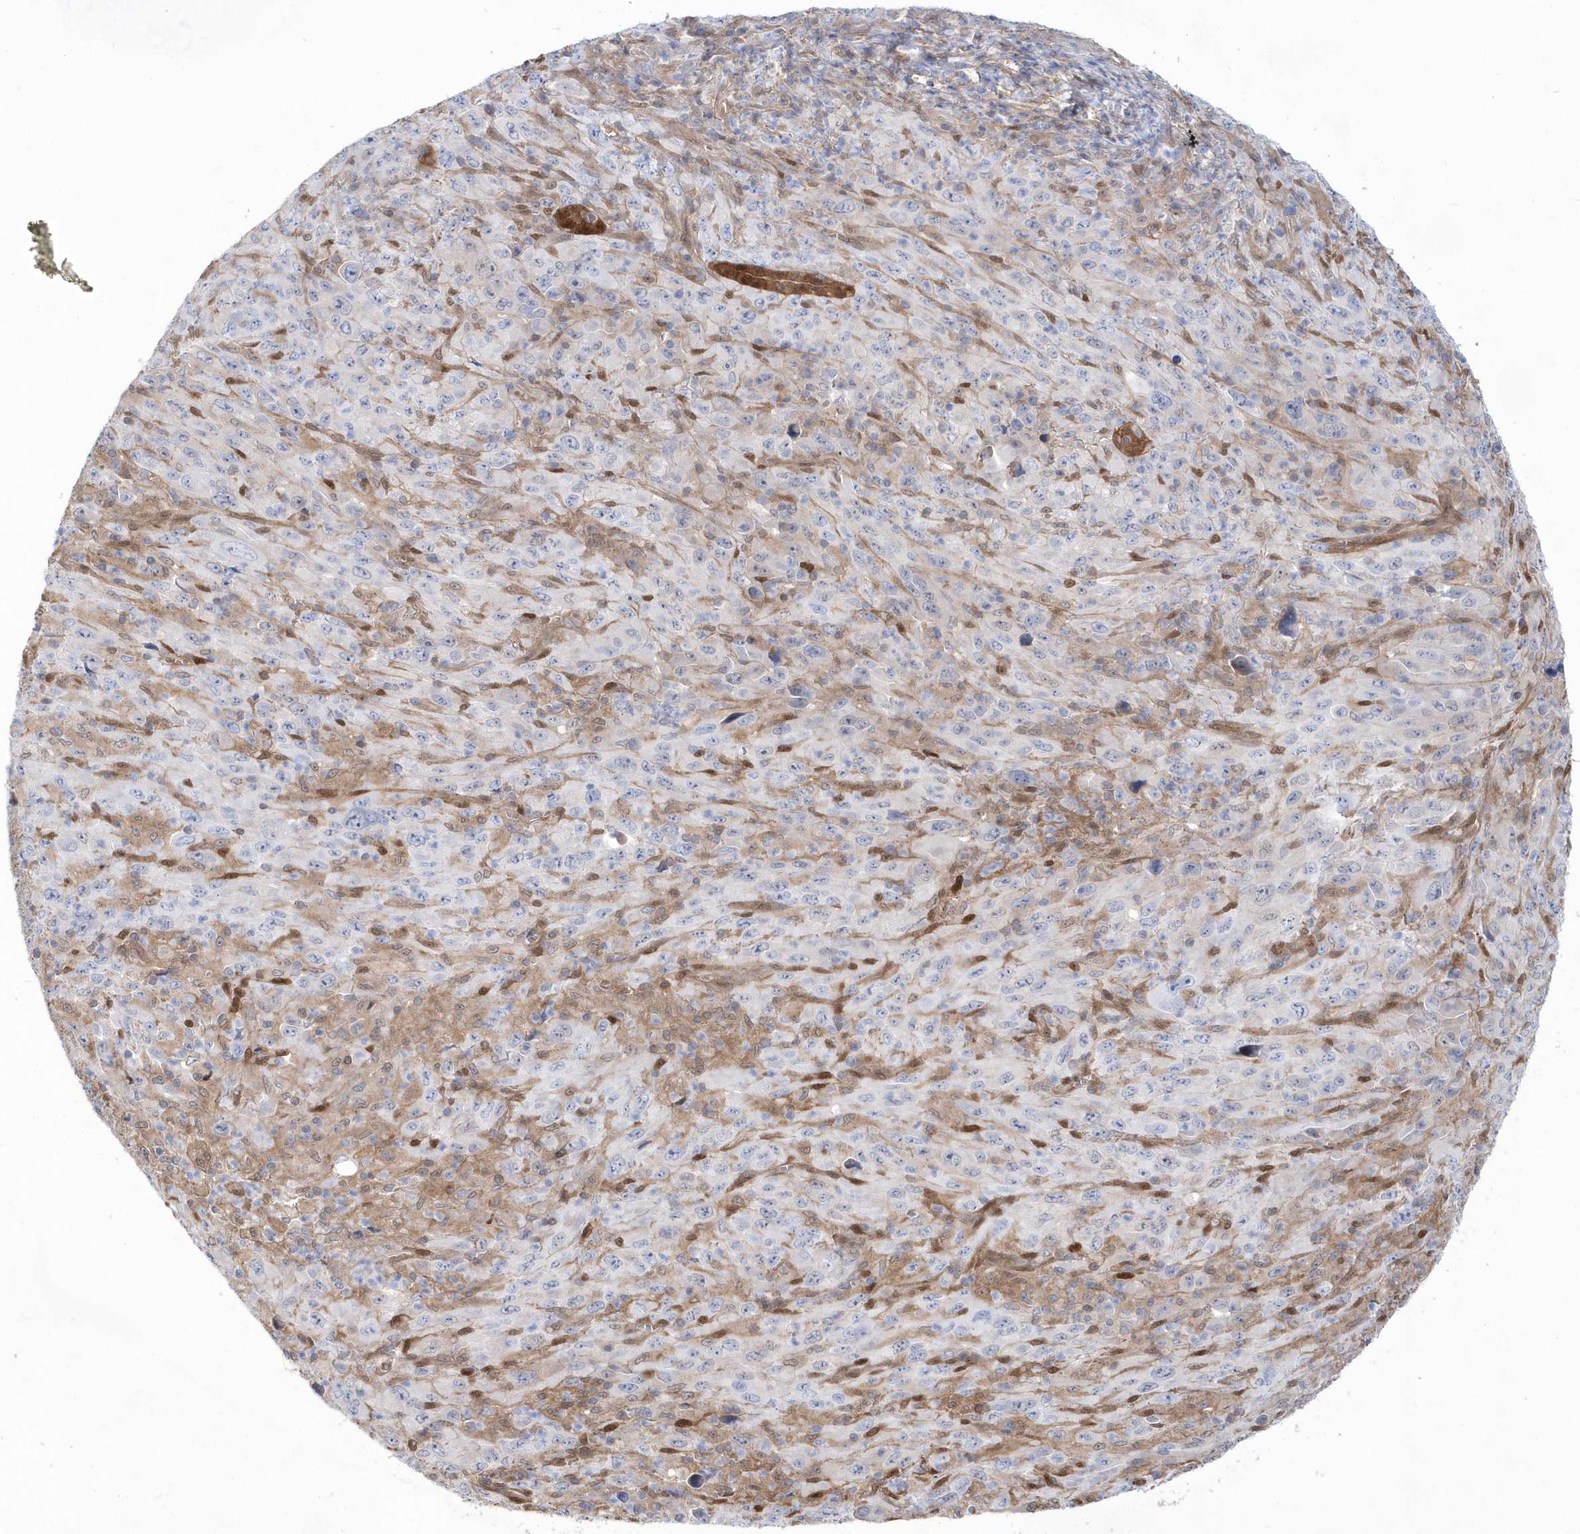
{"staining": {"intensity": "negative", "quantity": "none", "location": "none"}, "tissue": "melanoma", "cell_type": "Tumor cells", "image_type": "cancer", "snomed": [{"axis": "morphology", "description": "Malignant melanoma, Metastatic site"}, {"axis": "topography", "description": "Skin"}], "caption": "DAB (3,3'-diaminobenzidine) immunohistochemical staining of human melanoma displays no significant staining in tumor cells.", "gene": "BDH2", "patient": {"sex": "female", "age": 56}}